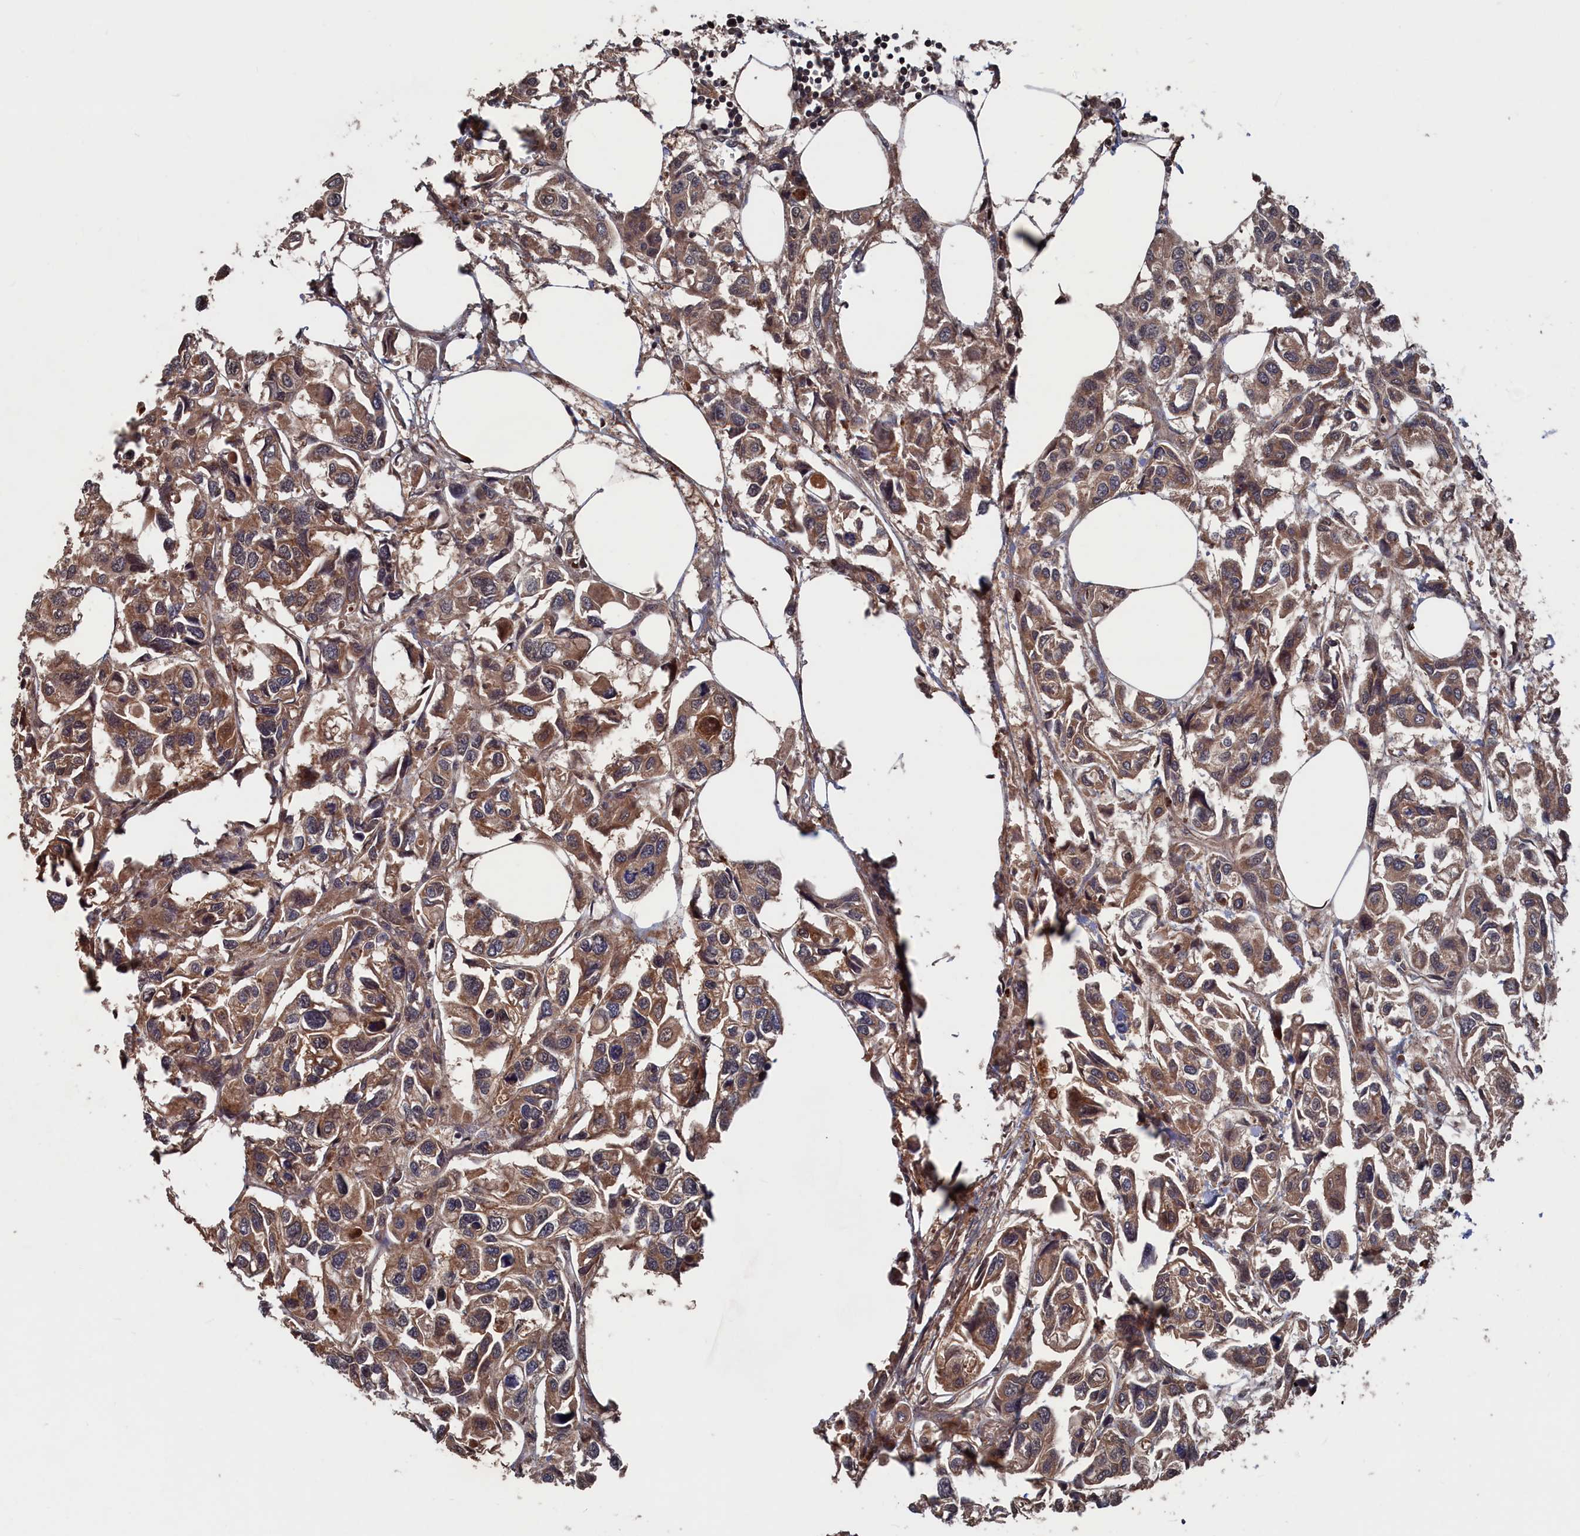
{"staining": {"intensity": "moderate", "quantity": ">75%", "location": "cytoplasmic/membranous"}, "tissue": "urothelial cancer", "cell_type": "Tumor cells", "image_type": "cancer", "snomed": [{"axis": "morphology", "description": "Urothelial carcinoma, High grade"}, {"axis": "topography", "description": "Urinary bladder"}], "caption": "Immunohistochemical staining of human urothelial cancer shows medium levels of moderate cytoplasmic/membranous protein staining in about >75% of tumor cells. (DAB (3,3'-diaminobenzidine) = brown stain, brightfield microscopy at high magnification).", "gene": "PDE12", "patient": {"sex": "male", "age": 67}}